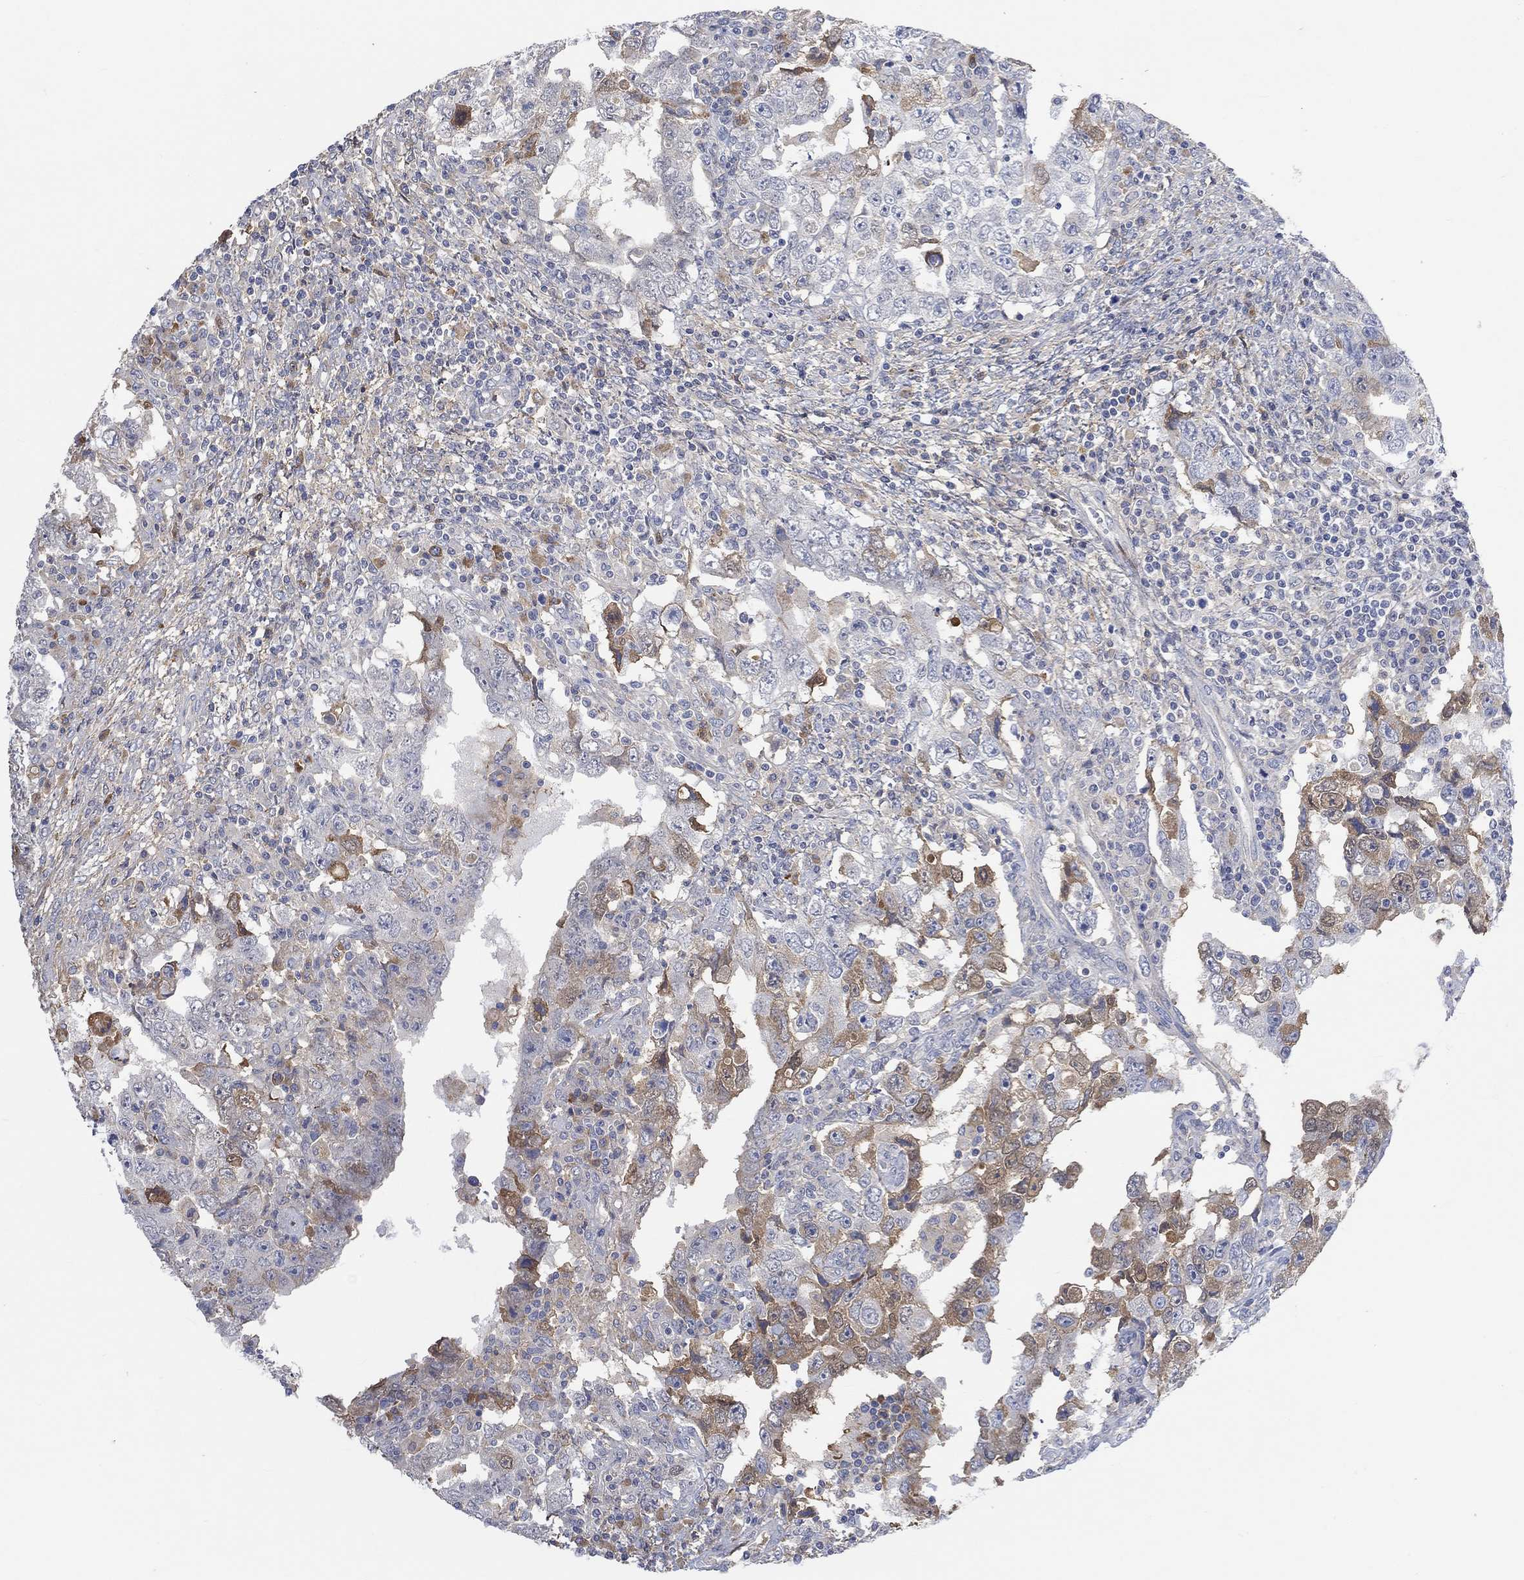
{"staining": {"intensity": "moderate", "quantity": "<25%", "location": "cytoplasmic/membranous"}, "tissue": "testis cancer", "cell_type": "Tumor cells", "image_type": "cancer", "snomed": [{"axis": "morphology", "description": "Carcinoma, Embryonal, NOS"}, {"axis": "topography", "description": "Testis"}], "caption": "Tumor cells demonstrate low levels of moderate cytoplasmic/membranous positivity in about <25% of cells in human testis embryonal carcinoma.", "gene": "MSTN", "patient": {"sex": "male", "age": 26}}